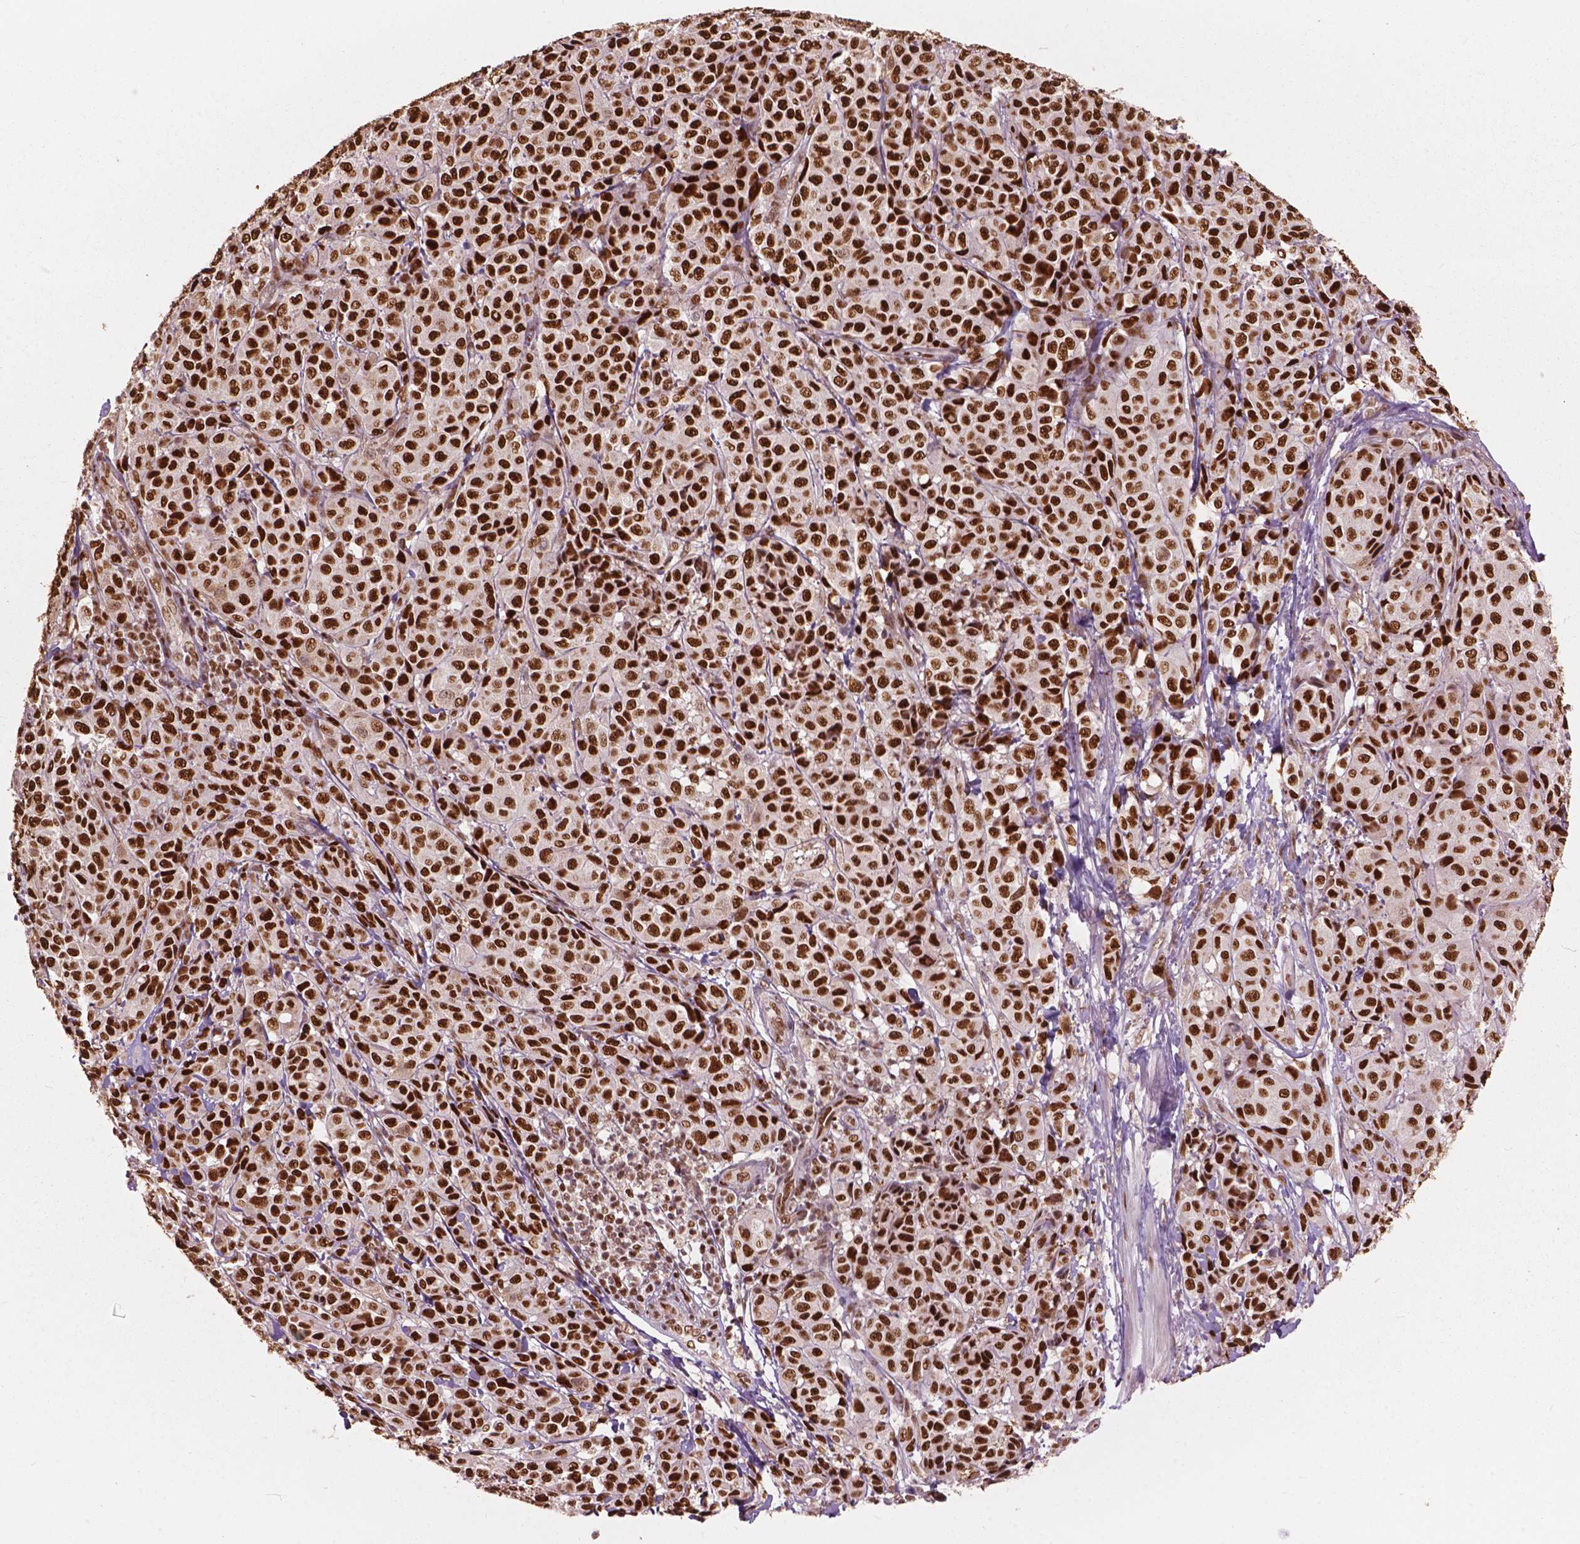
{"staining": {"intensity": "strong", "quantity": ">75%", "location": "nuclear"}, "tissue": "melanoma", "cell_type": "Tumor cells", "image_type": "cancer", "snomed": [{"axis": "morphology", "description": "Malignant melanoma, NOS"}, {"axis": "topography", "description": "Skin"}], "caption": "Immunohistochemical staining of melanoma demonstrates high levels of strong nuclear protein expression in about >75% of tumor cells. (Brightfield microscopy of DAB IHC at high magnification).", "gene": "ANP32B", "patient": {"sex": "male", "age": 89}}